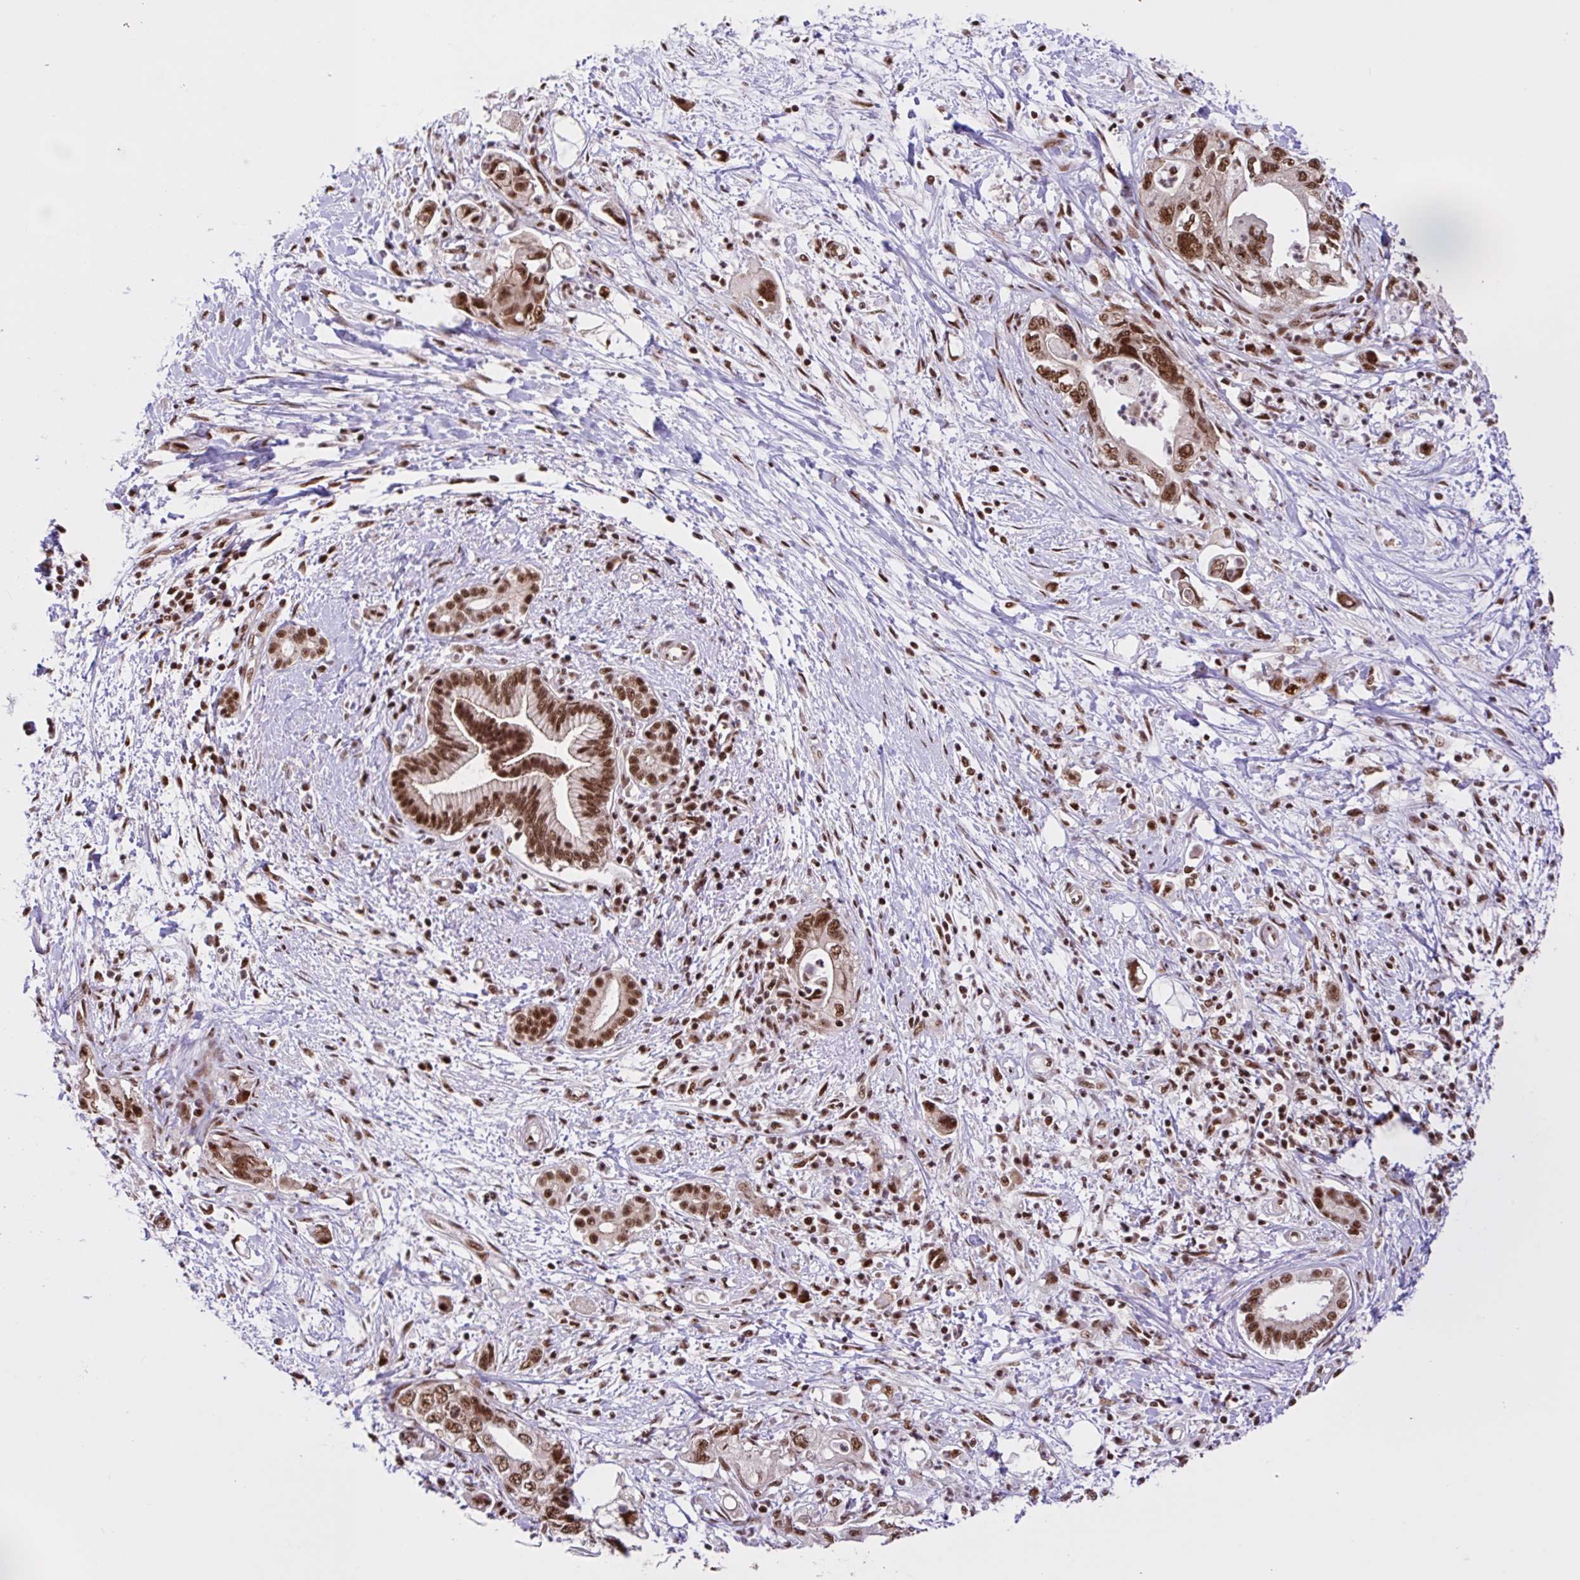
{"staining": {"intensity": "moderate", "quantity": ">75%", "location": "nuclear"}, "tissue": "pancreatic cancer", "cell_type": "Tumor cells", "image_type": "cancer", "snomed": [{"axis": "morphology", "description": "Adenocarcinoma, NOS"}, {"axis": "topography", "description": "Pancreas"}], "caption": "Tumor cells exhibit medium levels of moderate nuclear positivity in approximately >75% of cells in pancreatic cancer.", "gene": "CCDC12", "patient": {"sex": "female", "age": 73}}